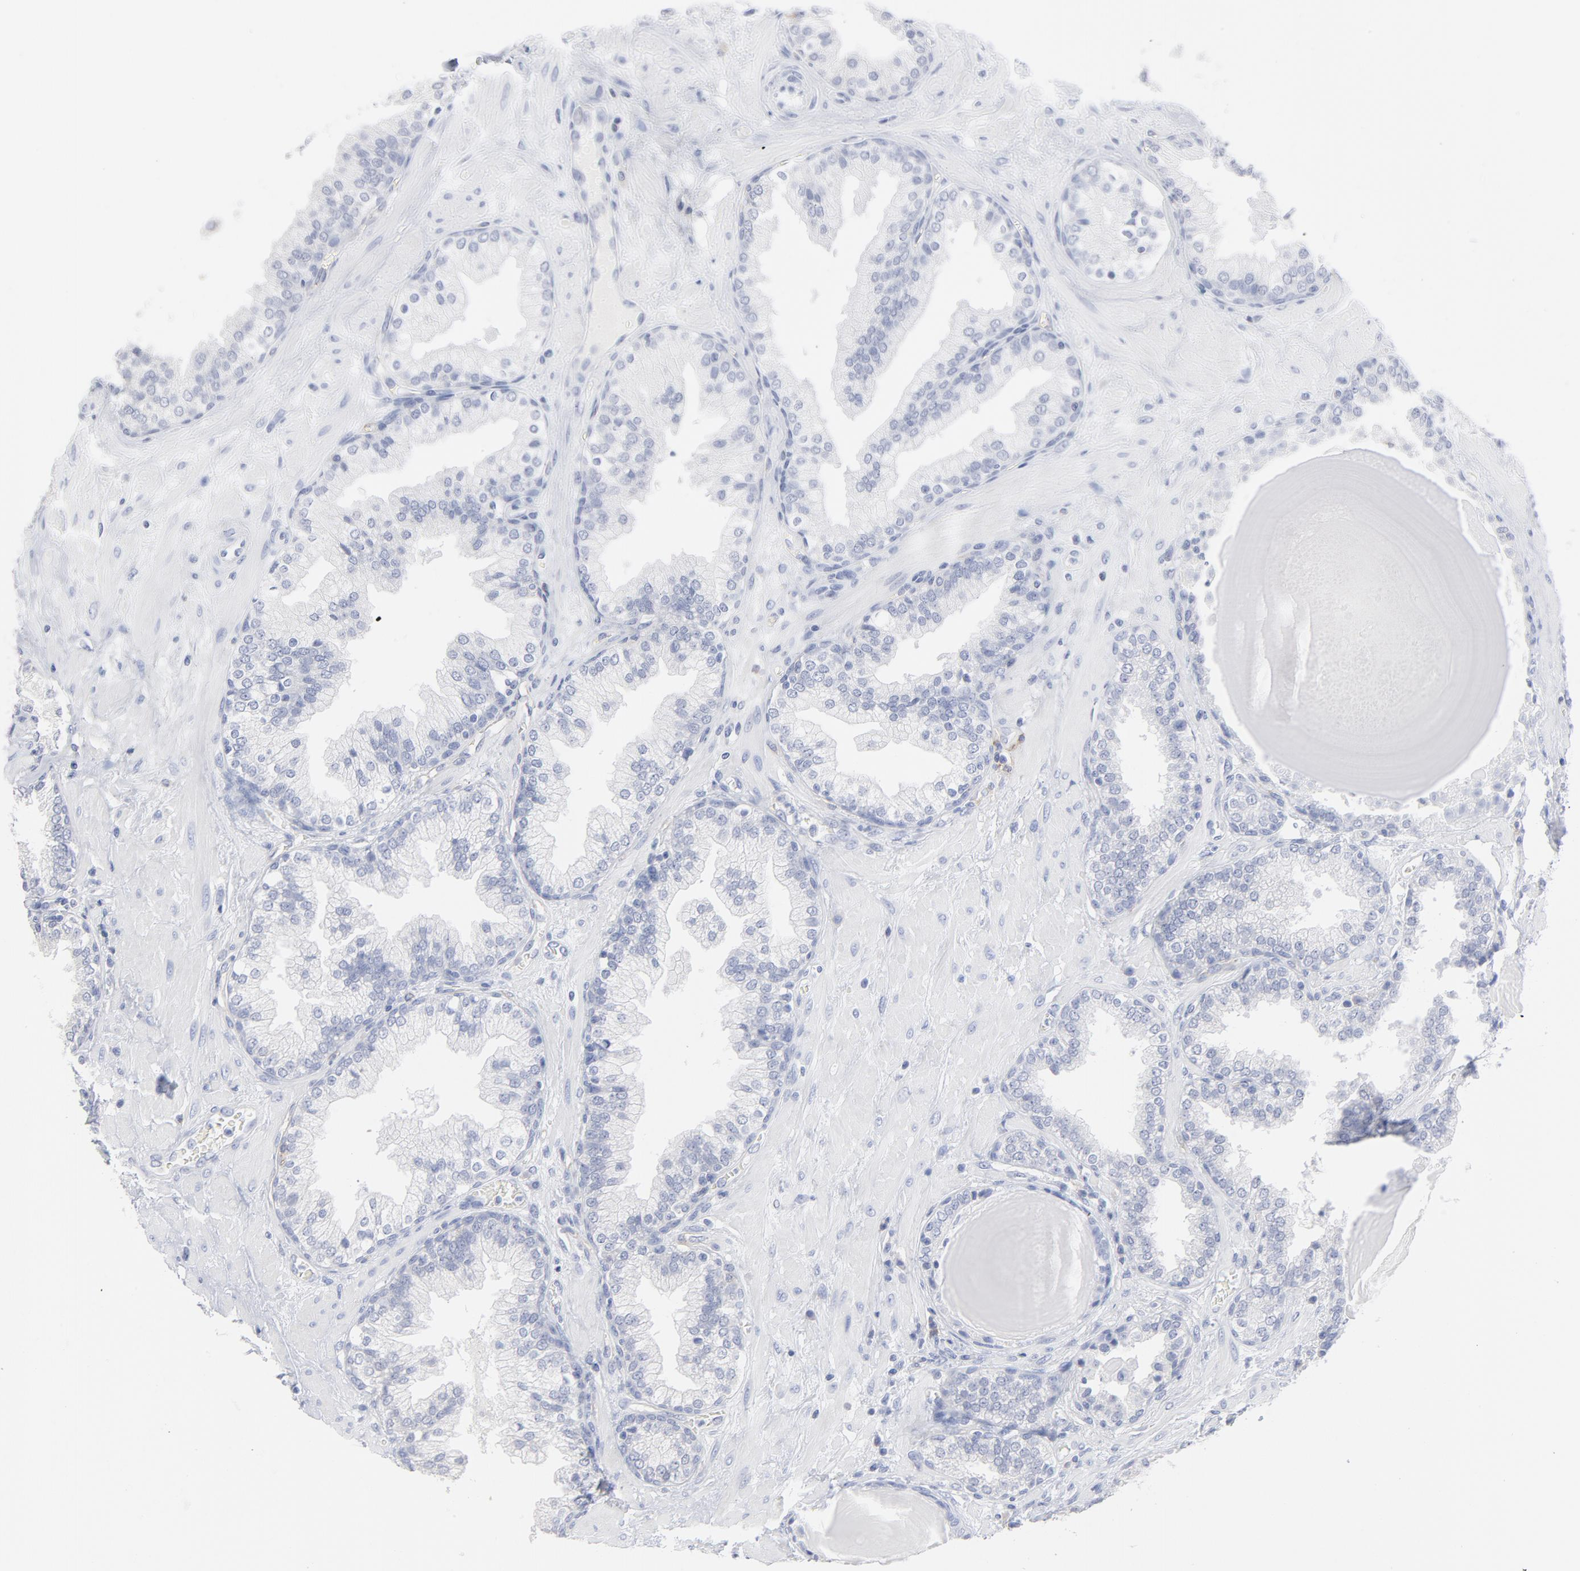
{"staining": {"intensity": "negative", "quantity": "none", "location": "none"}, "tissue": "prostate", "cell_type": "Glandular cells", "image_type": "normal", "snomed": [{"axis": "morphology", "description": "Normal tissue, NOS"}, {"axis": "topography", "description": "Prostate"}], "caption": "IHC image of benign prostate stained for a protein (brown), which shows no expression in glandular cells. Nuclei are stained in blue.", "gene": "P2RY8", "patient": {"sex": "male", "age": 51}}